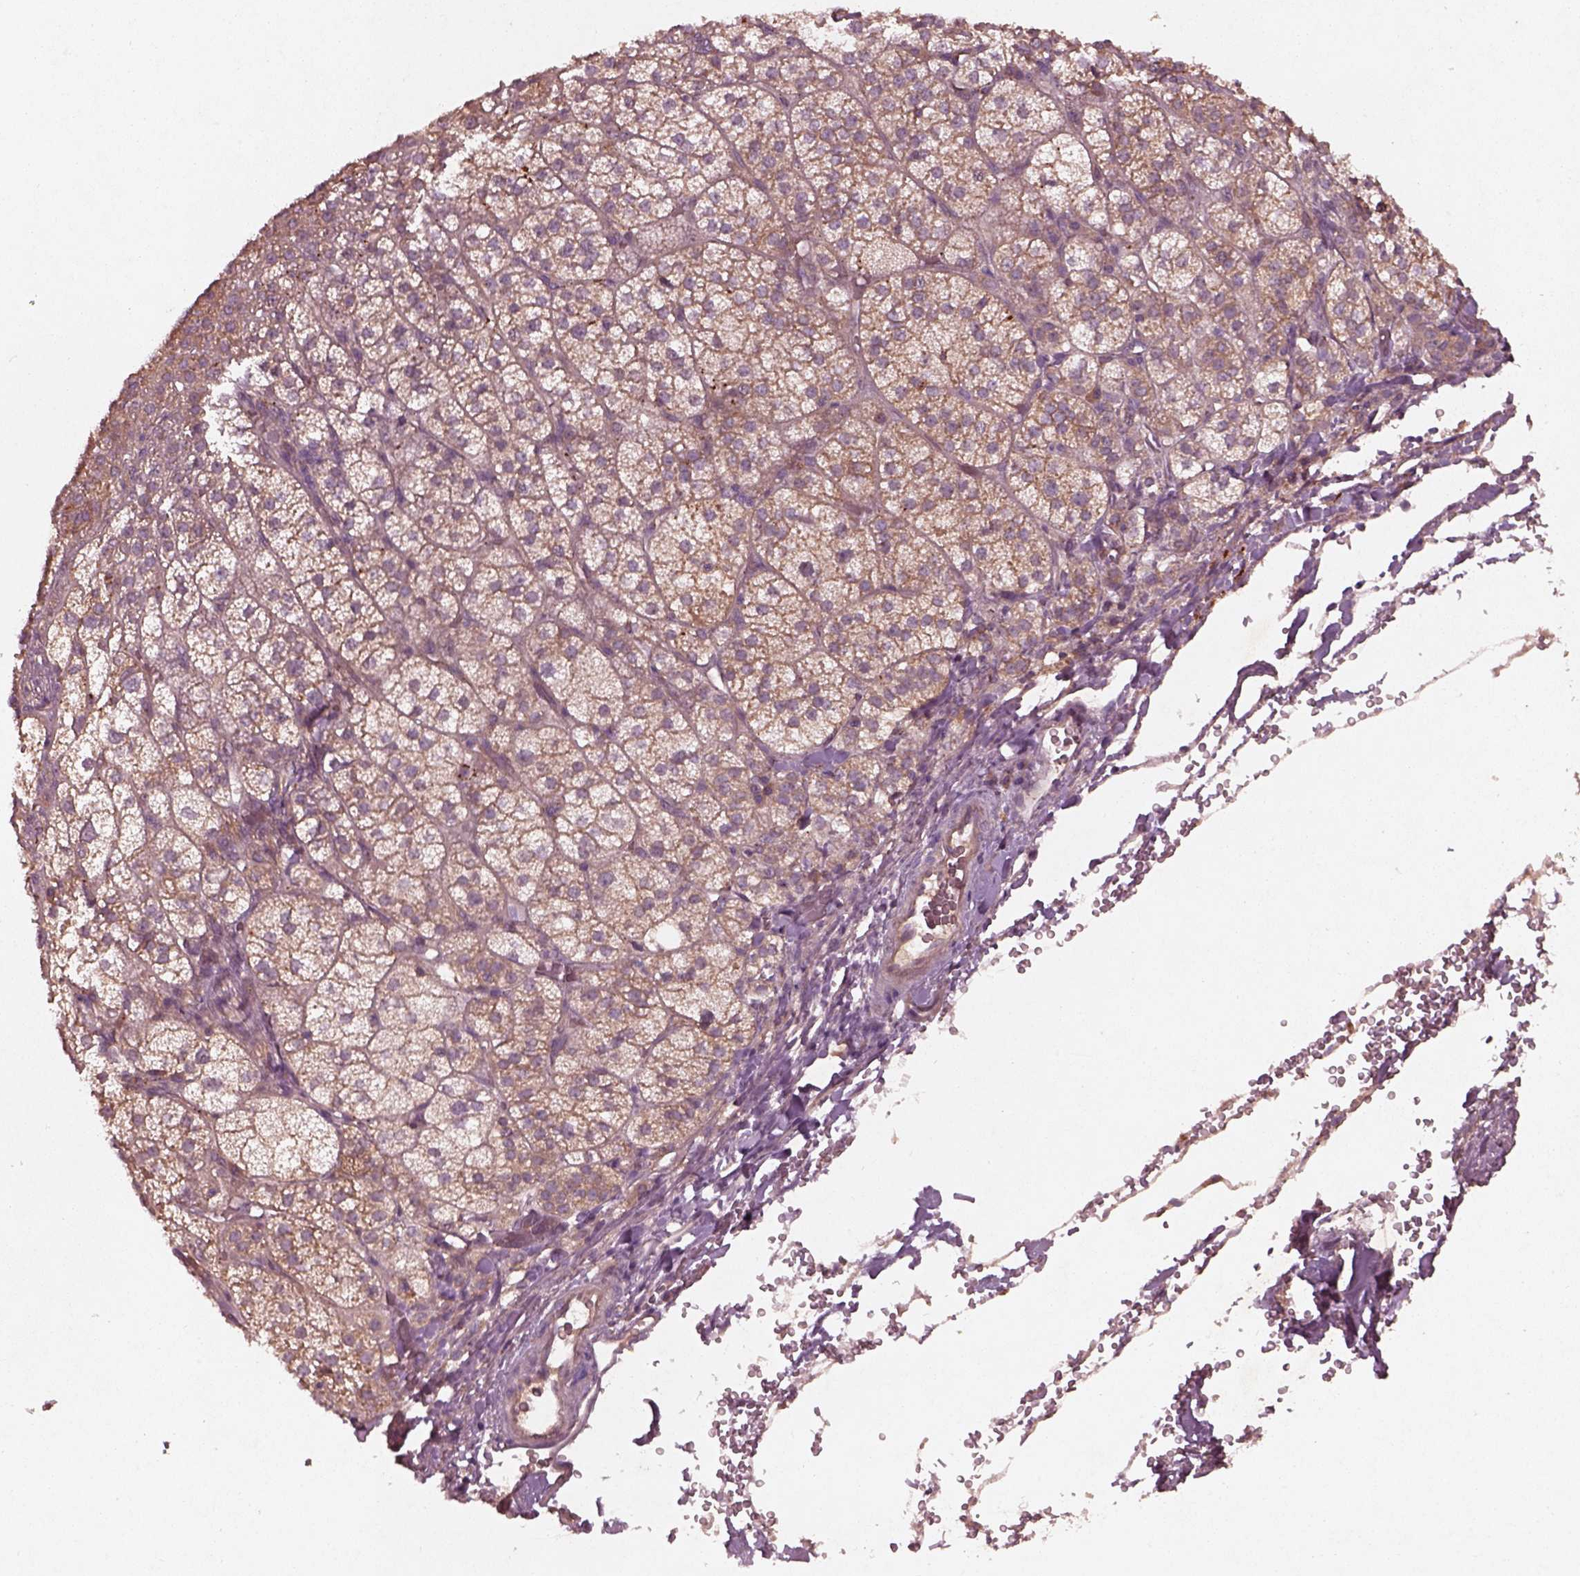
{"staining": {"intensity": "moderate", "quantity": ">75%", "location": "cytoplasmic/membranous"}, "tissue": "adrenal gland", "cell_type": "Glandular cells", "image_type": "normal", "snomed": [{"axis": "morphology", "description": "Normal tissue, NOS"}, {"axis": "topography", "description": "Adrenal gland"}], "caption": "The image exhibits staining of unremarkable adrenal gland, revealing moderate cytoplasmic/membranous protein positivity (brown color) within glandular cells. The staining was performed using DAB (3,3'-diaminobenzidine), with brown indicating positive protein expression. Nuclei are stained blue with hematoxylin.", "gene": "FAM234A", "patient": {"sex": "female", "age": 60}}